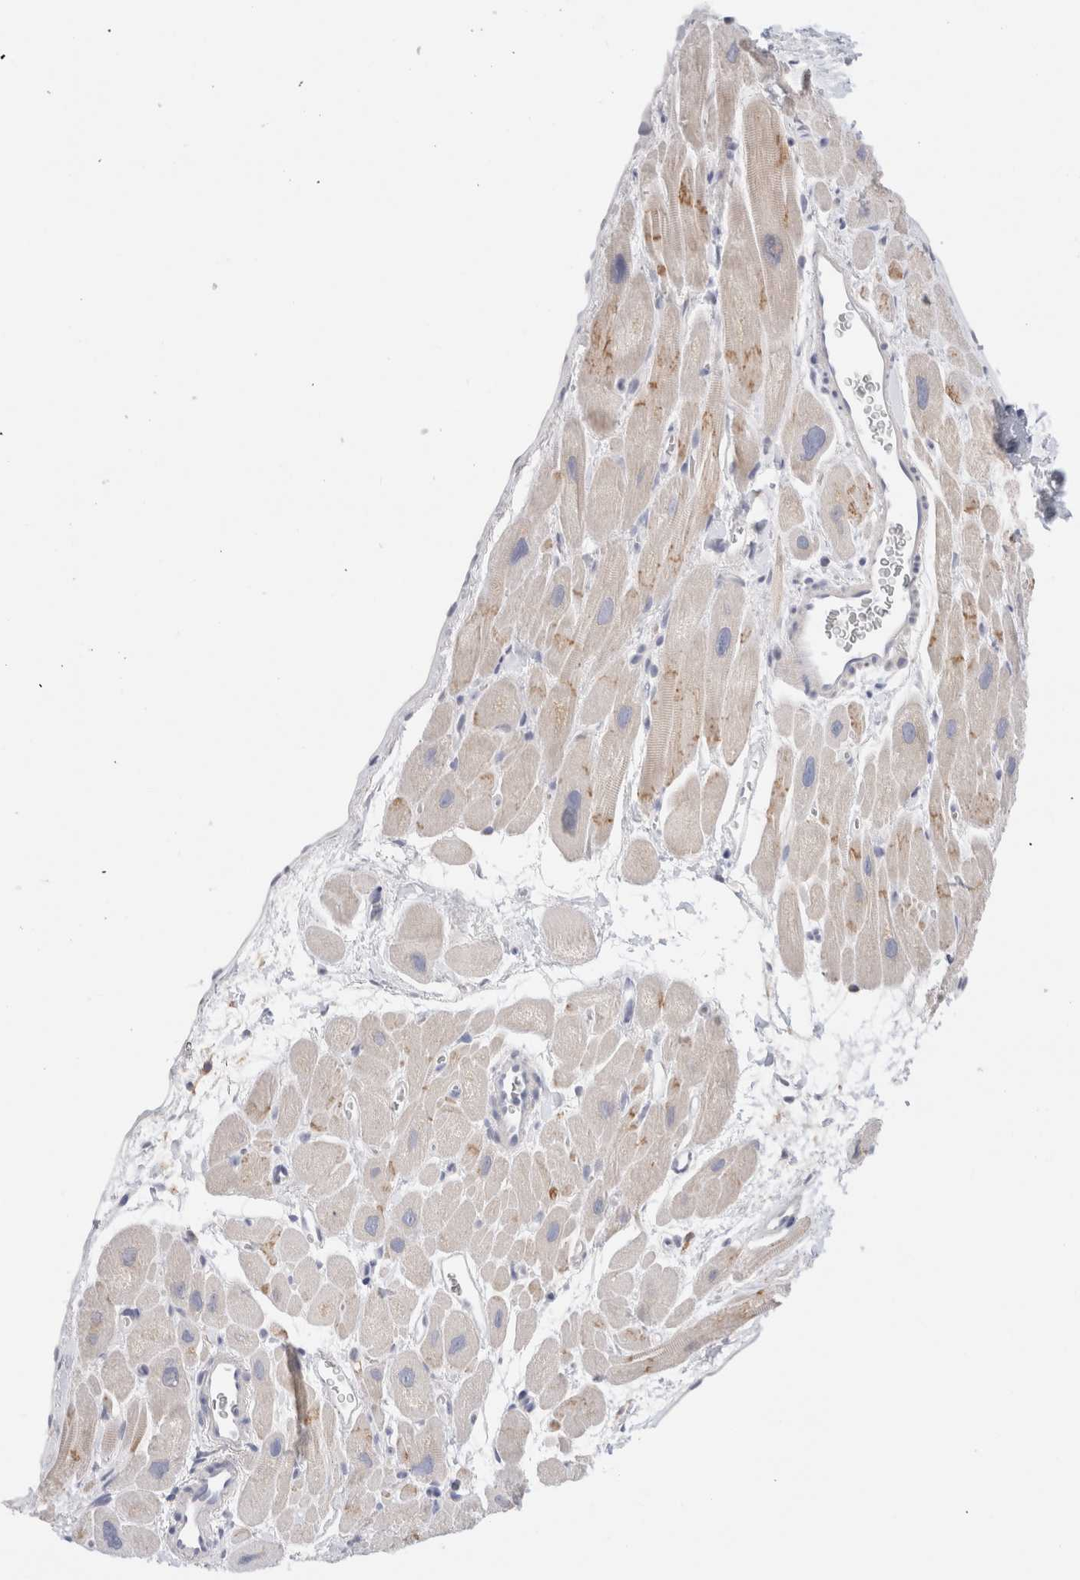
{"staining": {"intensity": "moderate", "quantity": "25%-75%", "location": "cytoplasmic/membranous"}, "tissue": "heart muscle", "cell_type": "Cardiomyocytes", "image_type": "normal", "snomed": [{"axis": "morphology", "description": "Normal tissue, NOS"}, {"axis": "topography", "description": "Heart"}], "caption": "Moderate cytoplasmic/membranous protein expression is identified in approximately 25%-75% of cardiomyocytes in heart muscle. (DAB = brown stain, brightfield microscopy at high magnification).", "gene": "ADAM30", "patient": {"sex": "male", "age": 49}}